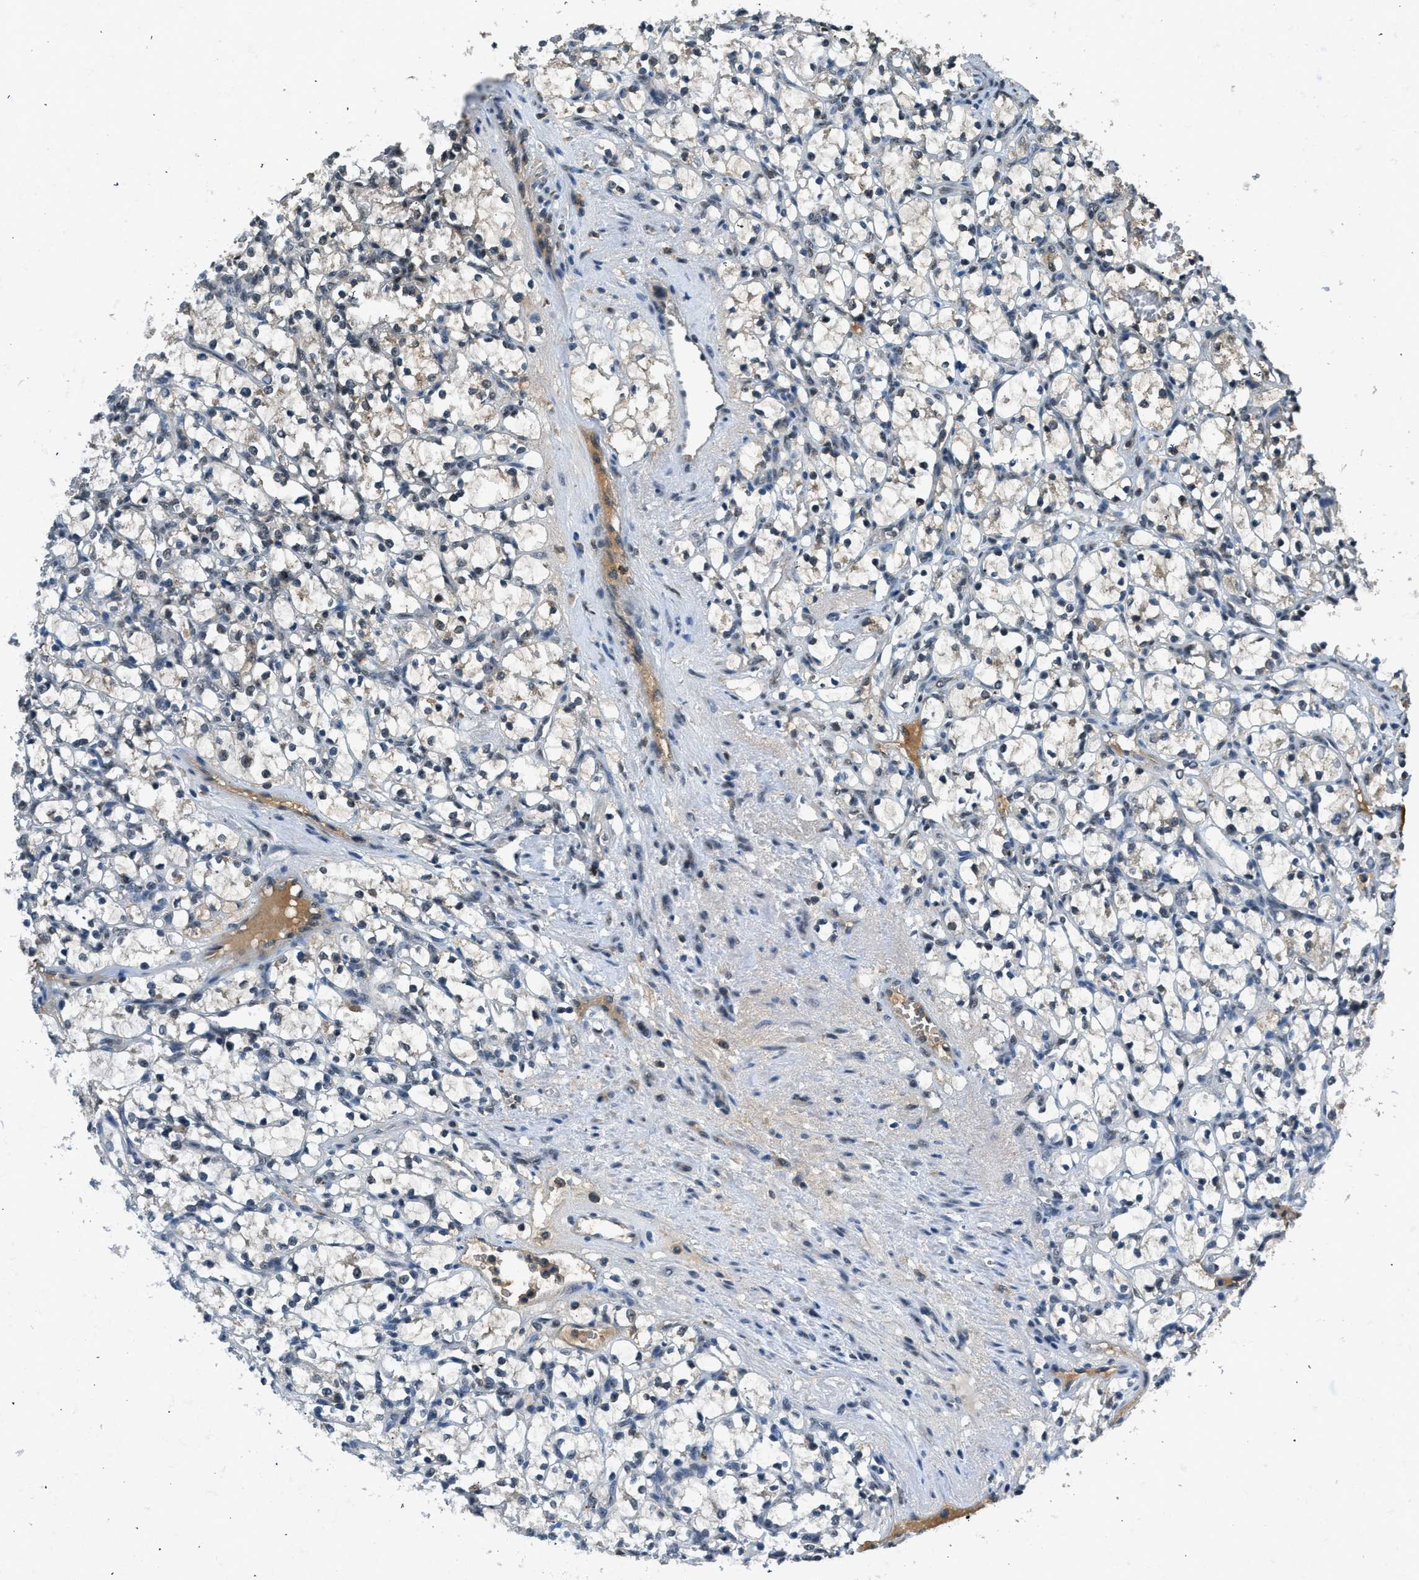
{"staining": {"intensity": "weak", "quantity": "<25%", "location": "cytoplasmic/membranous,nuclear"}, "tissue": "renal cancer", "cell_type": "Tumor cells", "image_type": "cancer", "snomed": [{"axis": "morphology", "description": "Adenocarcinoma, NOS"}, {"axis": "topography", "description": "Kidney"}], "caption": "Tumor cells show no significant staining in renal cancer (adenocarcinoma).", "gene": "SLC15A4", "patient": {"sex": "female", "age": 69}}